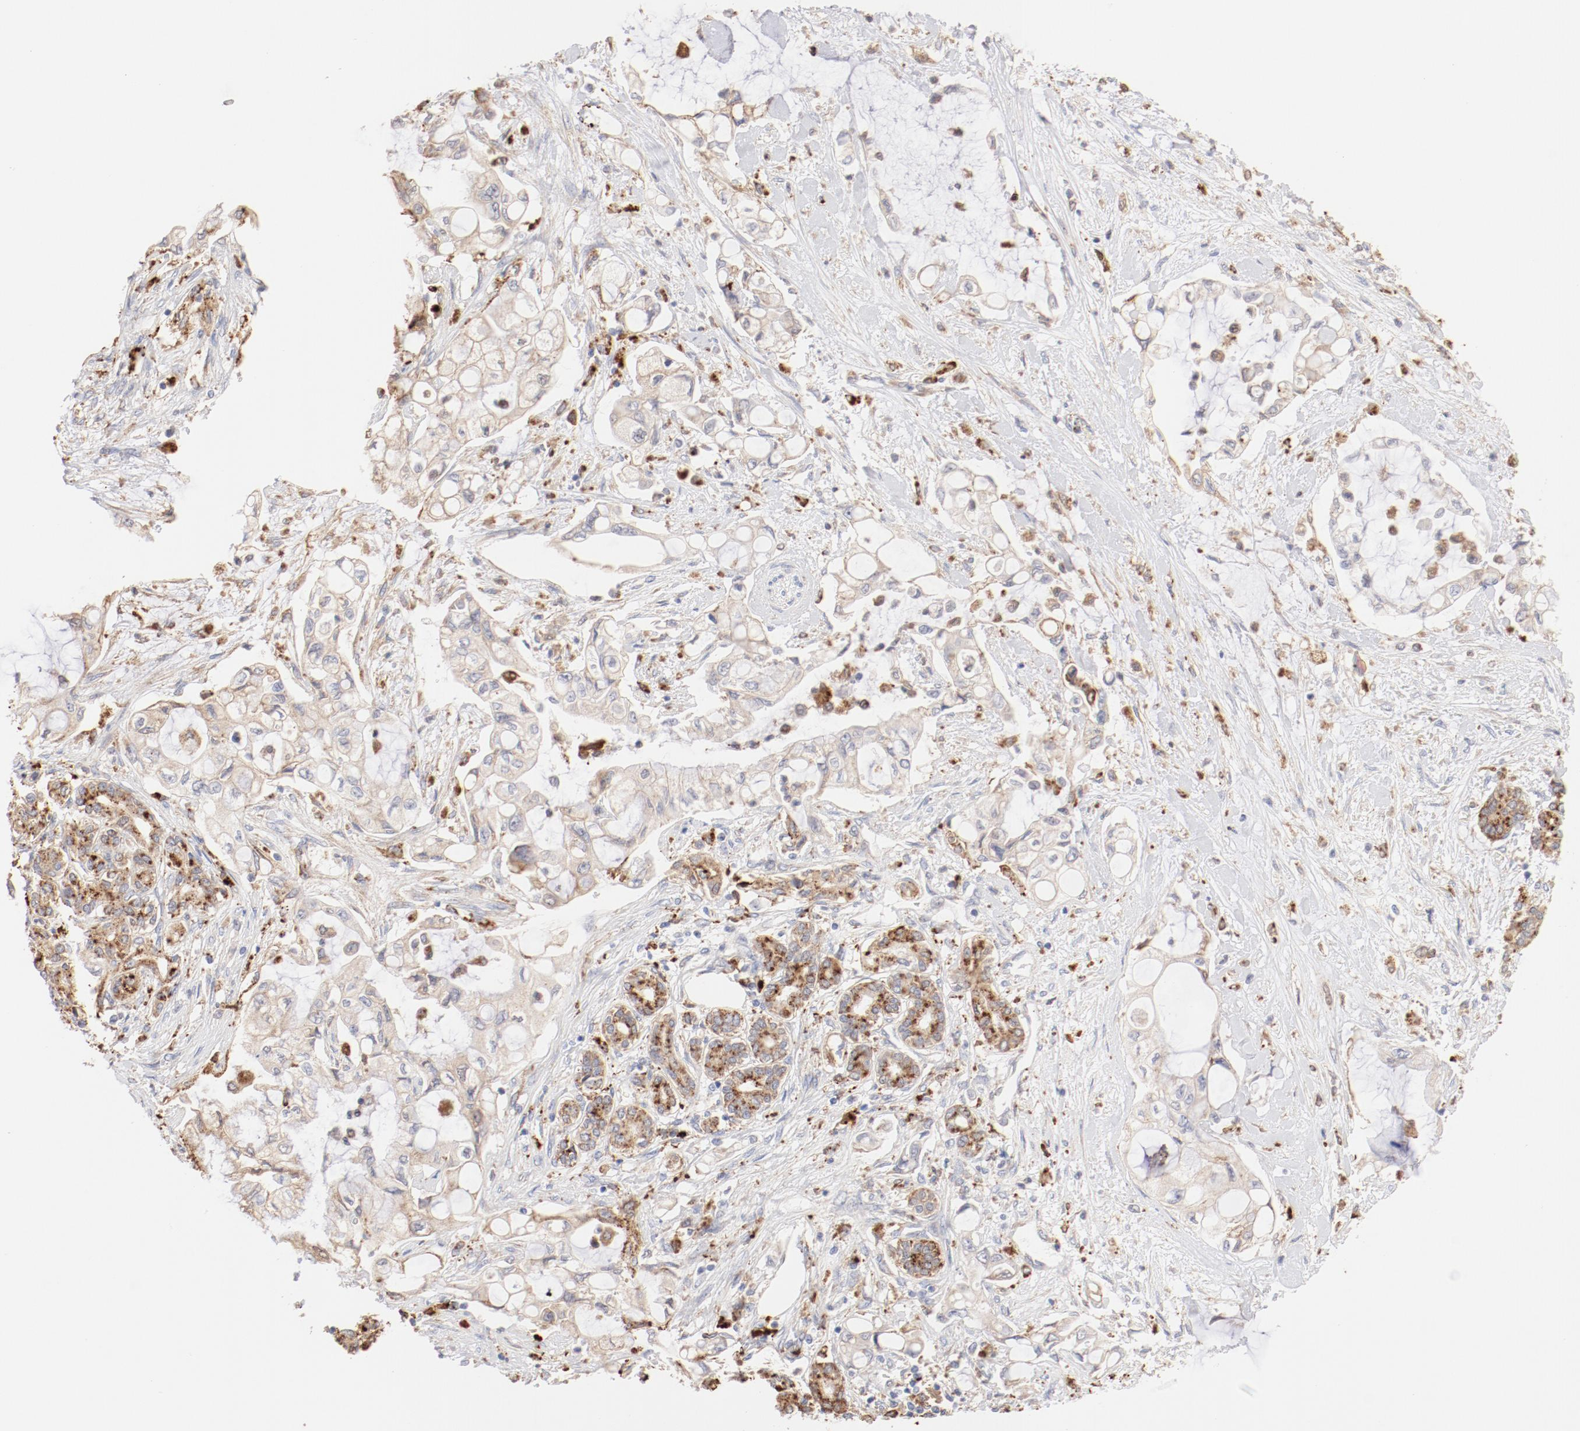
{"staining": {"intensity": "weak", "quantity": ">75%", "location": "cytoplasmic/membranous"}, "tissue": "pancreatic cancer", "cell_type": "Tumor cells", "image_type": "cancer", "snomed": [{"axis": "morphology", "description": "Adenocarcinoma, NOS"}, {"axis": "topography", "description": "Pancreas"}], "caption": "Protein staining shows weak cytoplasmic/membranous positivity in about >75% of tumor cells in pancreatic cancer (adenocarcinoma).", "gene": "CTSH", "patient": {"sex": "female", "age": 70}}